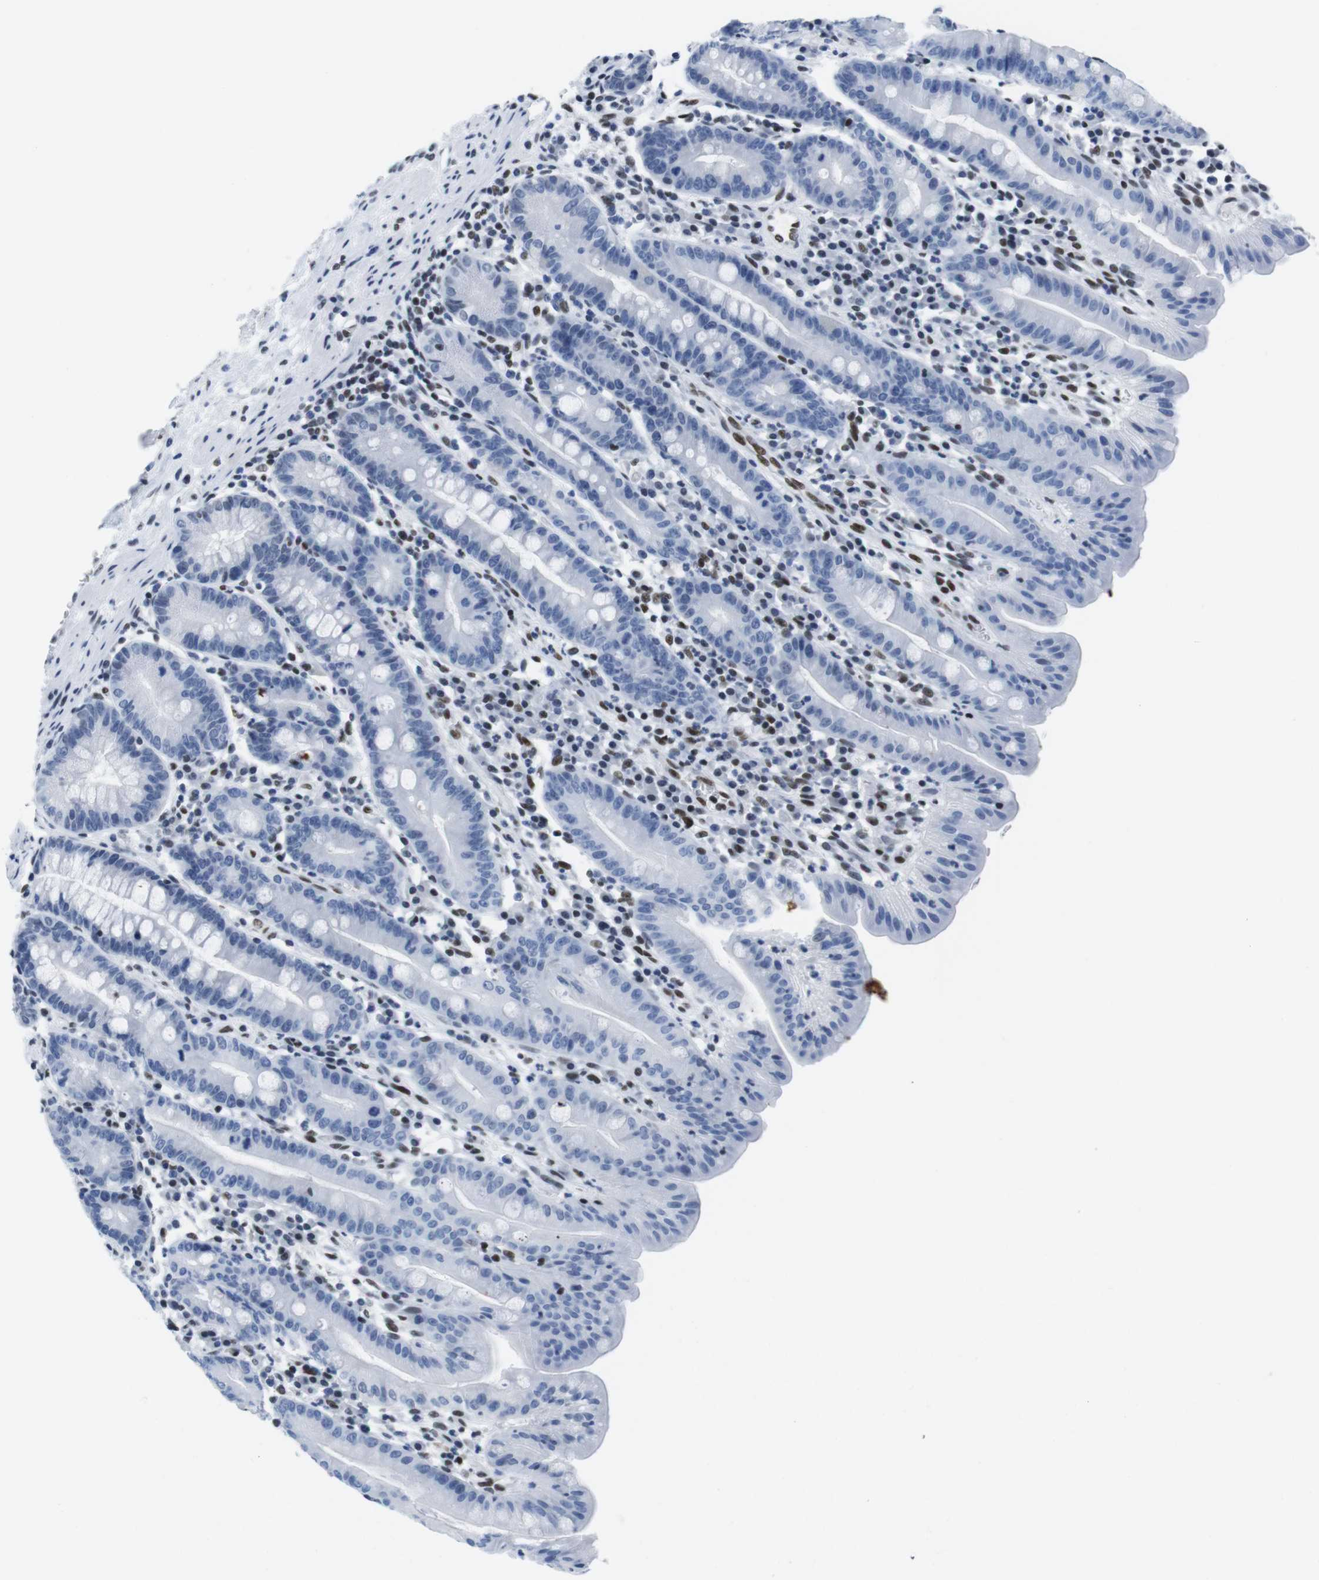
{"staining": {"intensity": "negative", "quantity": "none", "location": "none"}, "tissue": "duodenum", "cell_type": "Glandular cells", "image_type": "normal", "snomed": [{"axis": "morphology", "description": "Normal tissue, NOS"}, {"axis": "topography", "description": "Duodenum"}], "caption": "Immunohistochemistry micrograph of normal human duodenum stained for a protein (brown), which shows no expression in glandular cells. The staining was performed using DAB to visualize the protein expression in brown, while the nuclei were stained in blue with hematoxylin (Magnification: 20x).", "gene": "IFI16", "patient": {"sex": "male", "age": 50}}